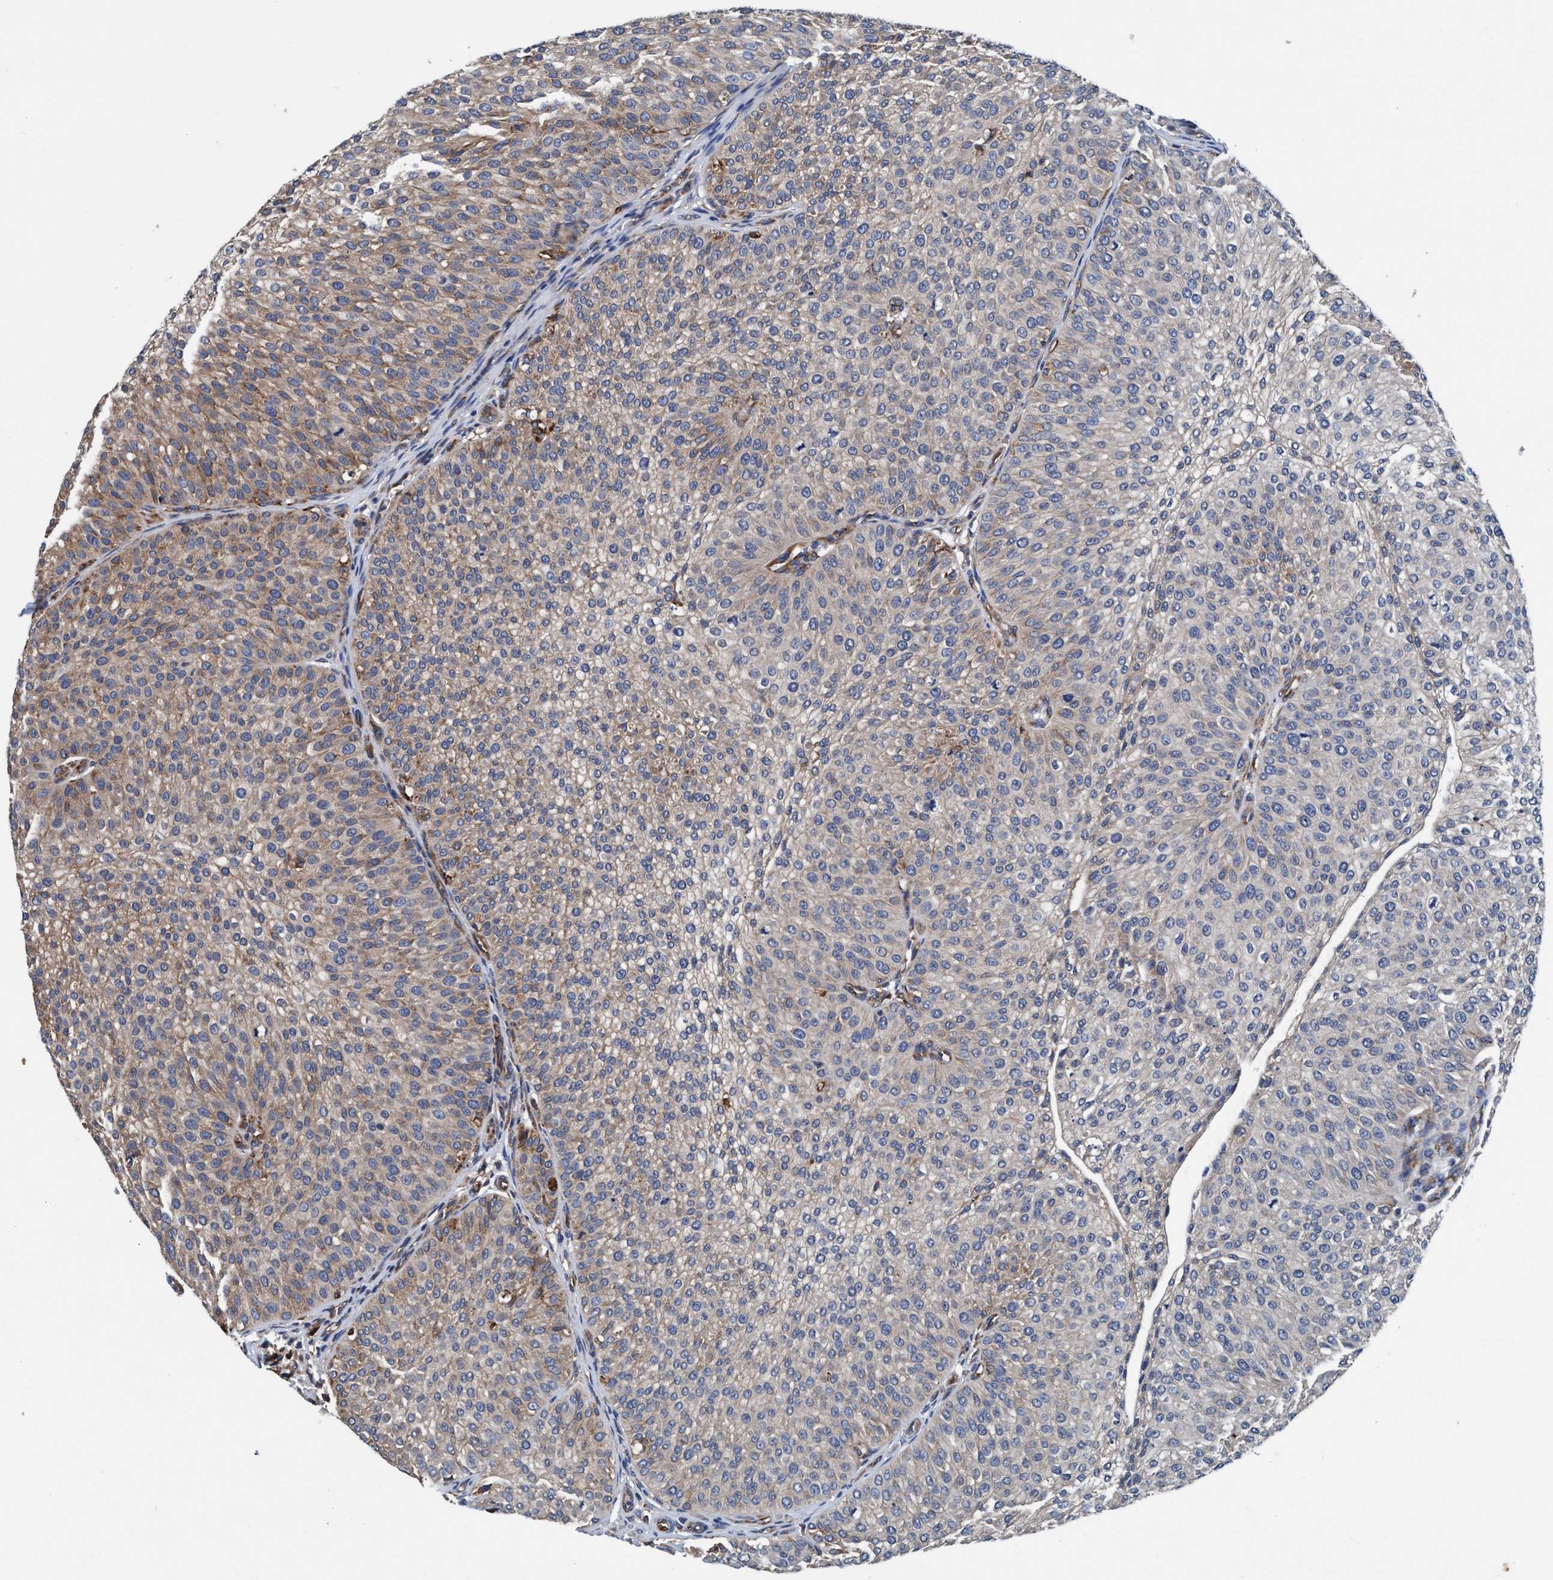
{"staining": {"intensity": "weak", "quantity": "25%-75%", "location": "cytoplasmic/membranous"}, "tissue": "urothelial cancer", "cell_type": "Tumor cells", "image_type": "cancer", "snomed": [{"axis": "morphology", "description": "Urothelial carcinoma, Low grade"}, {"axis": "topography", "description": "Smooth muscle"}, {"axis": "topography", "description": "Urinary bladder"}], "caption": "Brown immunohistochemical staining in human urothelial cancer shows weak cytoplasmic/membranous positivity in approximately 25%-75% of tumor cells.", "gene": "ENDOG", "patient": {"sex": "male", "age": 60}}